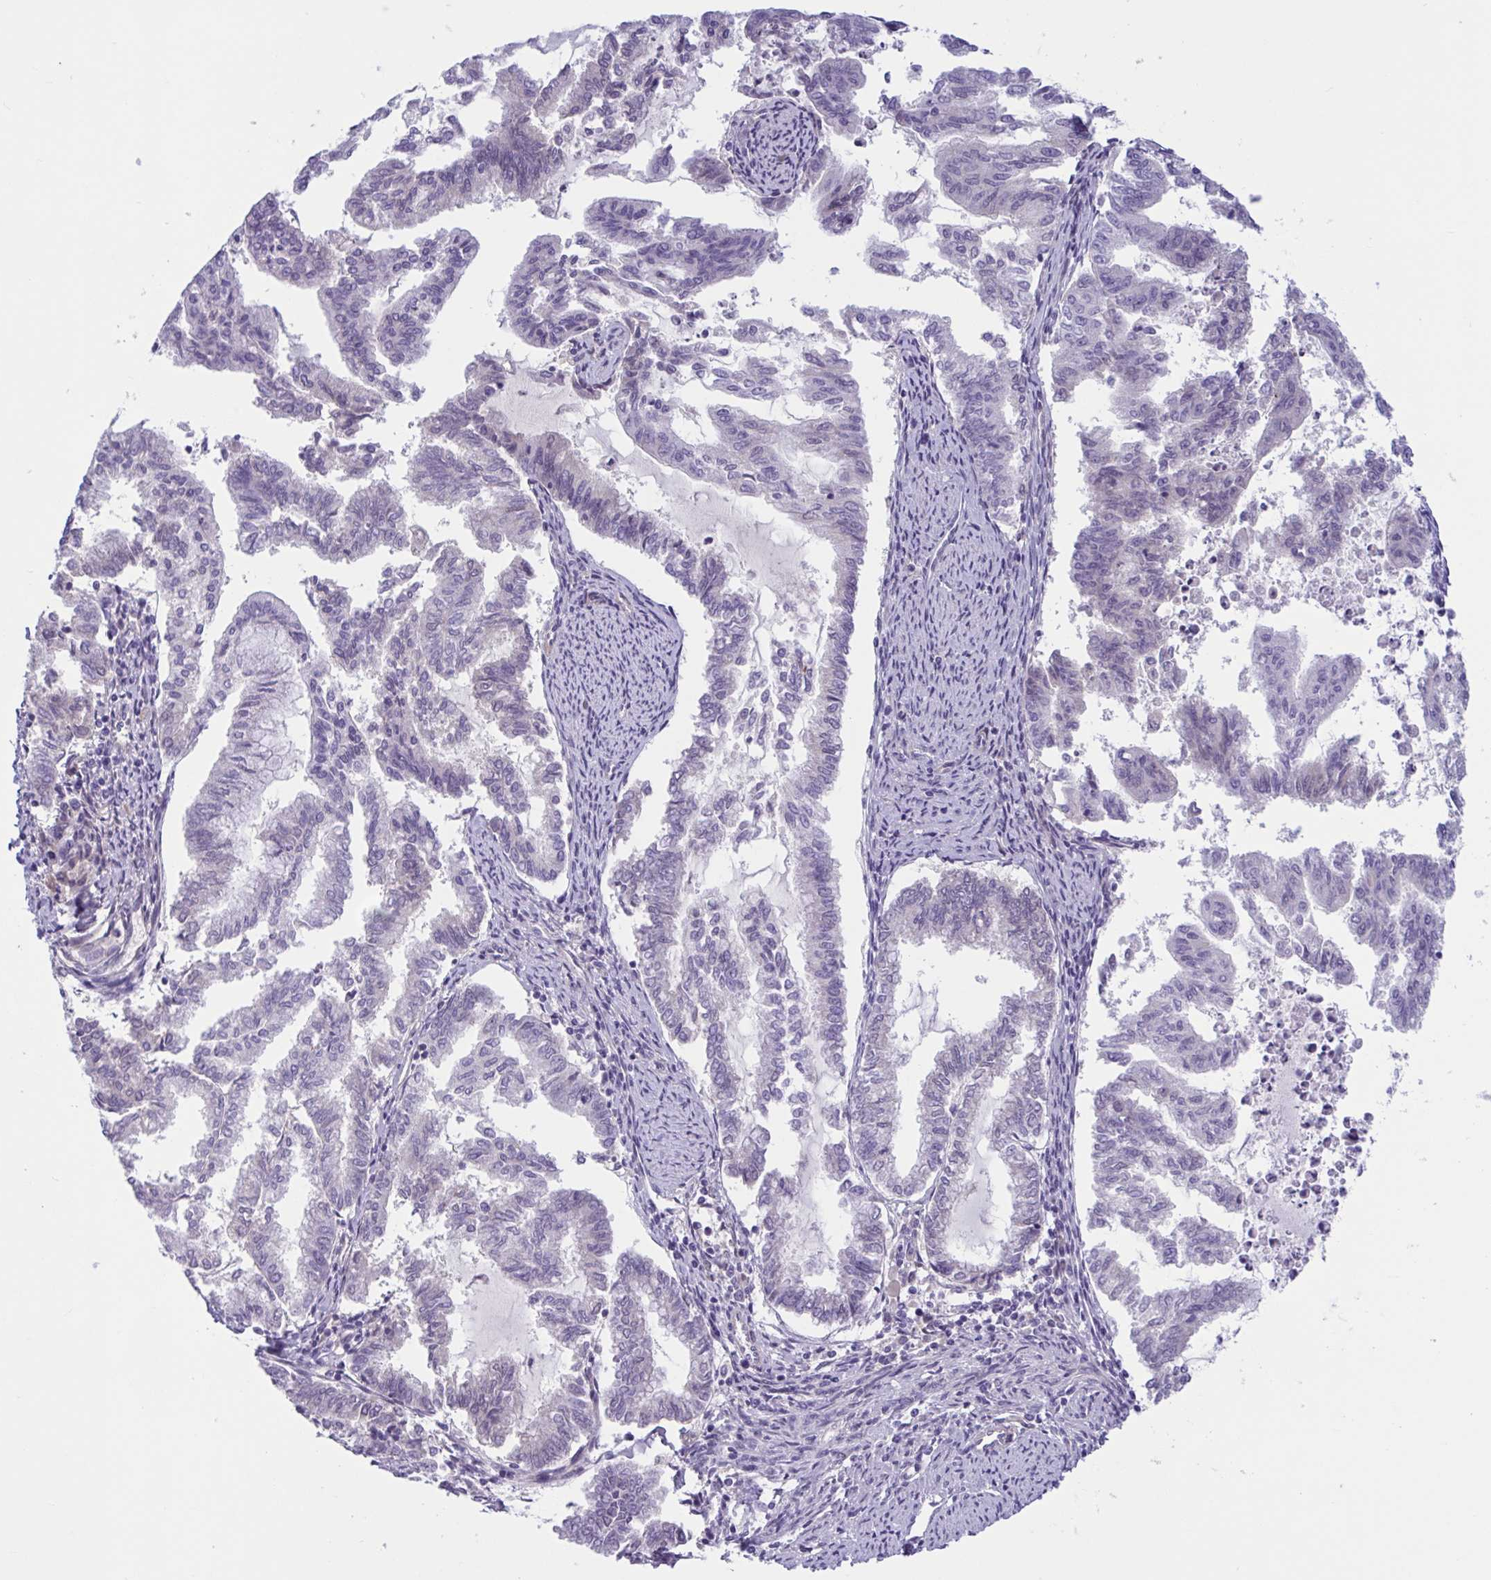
{"staining": {"intensity": "negative", "quantity": "none", "location": "none"}, "tissue": "endometrial cancer", "cell_type": "Tumor cells", "image_type": "cancer", "snomed": [{"axis": "morphology", "description": "Adenocarcinoma, NOS"}, {"axis": "topography", "description": "Endometrium"}], "caption": "High magnification brightfield microscopy of endometrial cancer stained with DAB (brown) and counterstained with hematoxylin (blue): tumor cells show no significant positivity.", "gene": "TTC7B", "patient": {"sex": "female", "age": 79}}